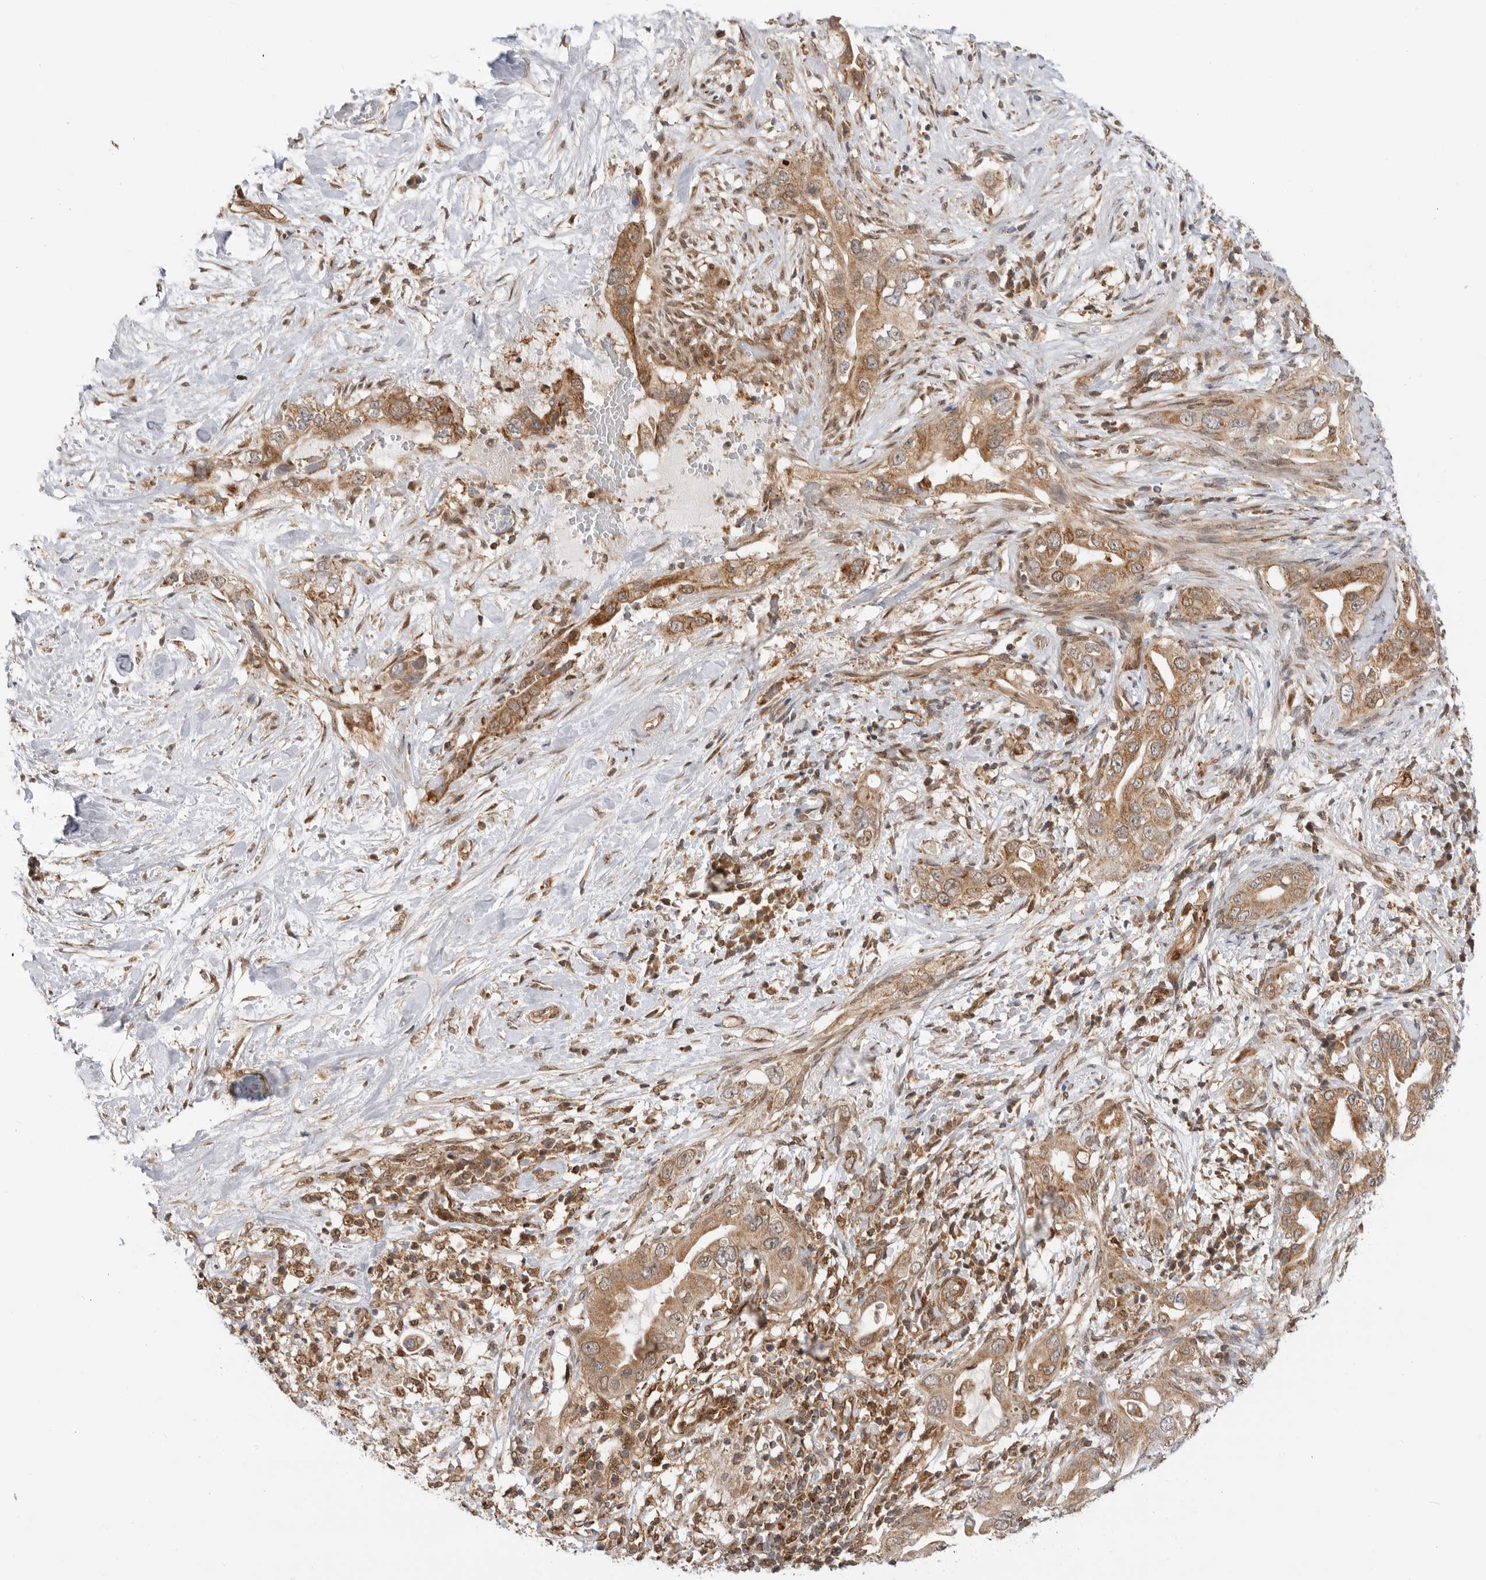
{"staining": {"intensity": "moderate", "quantity": ">75%", "location": "cytoplasmic/membranous"}, "tissue": "pancreatic cancer", "cell_type": "Tumor cells", "image_type": "cancer", "snomed": [{"axis": "morphology", "description": "Inflammation, NOS"}, {"axis": "morphology", "description": "Adenocarcinoma, NOS"}, {"axis": "topography", "description": "Pancreas"}], "caption": "The photomicrograph reveals immunohistochemical staining of adenocarcinoma (pancreatic). There is moderate cytoplasmic/membranous expression is present in about >75% of tumor cells. (DAB IHC with brightfield microscopy, high magnification).", "gene": "DCAF8", "patient": {"sex": "female", "age": 56}}